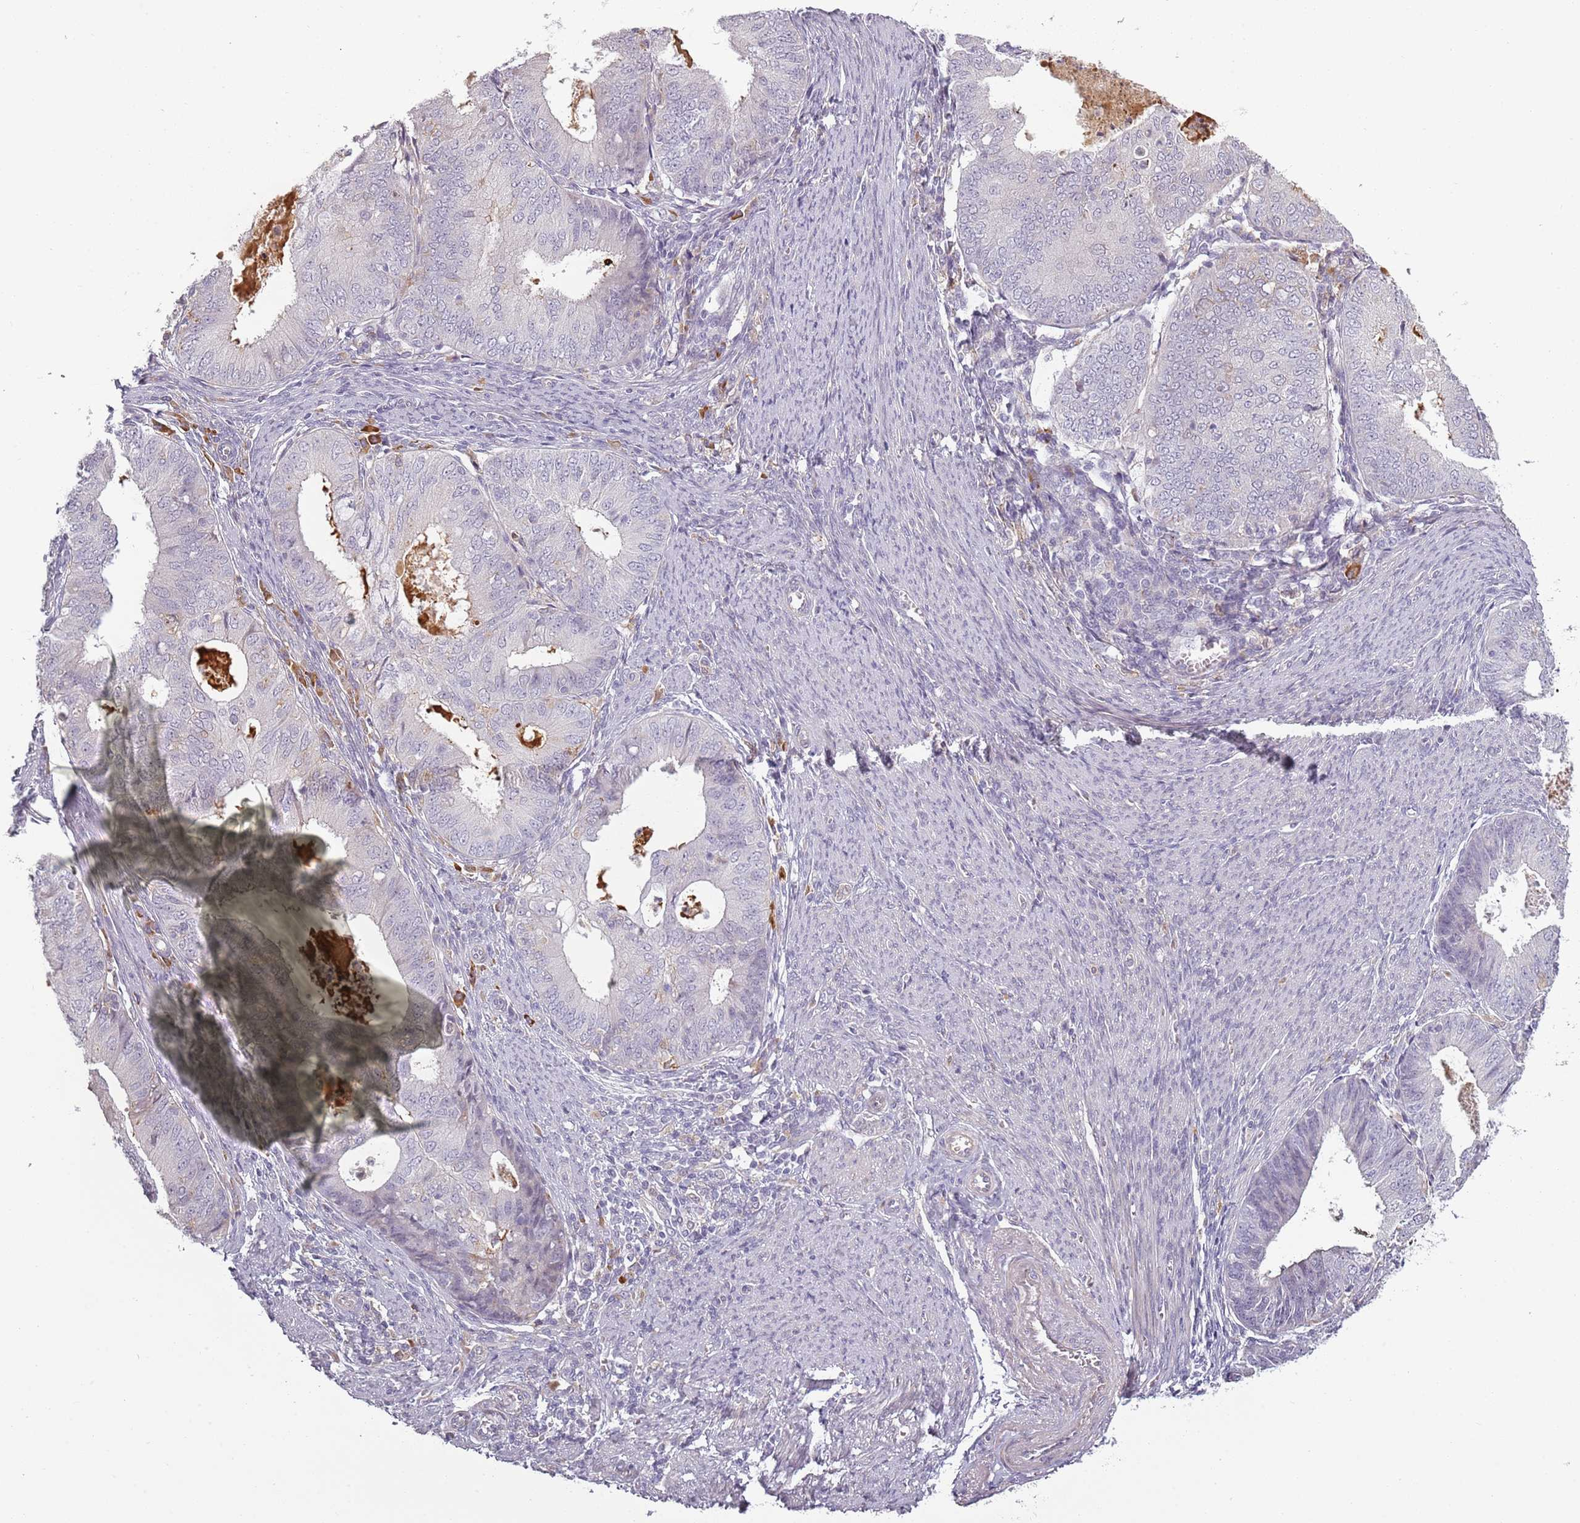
{"staining": {"intensity": "negative", "quantity": "none", "location": "none"}, "tissue": "endometrial cancer", "cell_type": "Tumor cells", "image_type": "cancer", "snomed": [{"axis": "morphology", "description": "Adenocarcinoma, NOS"}, {"axis": "topography", "description": "Endometrium"}], "caption": "An immunohistochemistry histopathology image of adenocarcinoma (endometrial) is shown. There is no staining in tumor cells of adenocarcinoma (endometrial).", "gene": "CC2D2B", "patient": {"sex": "female", "age": 57}}